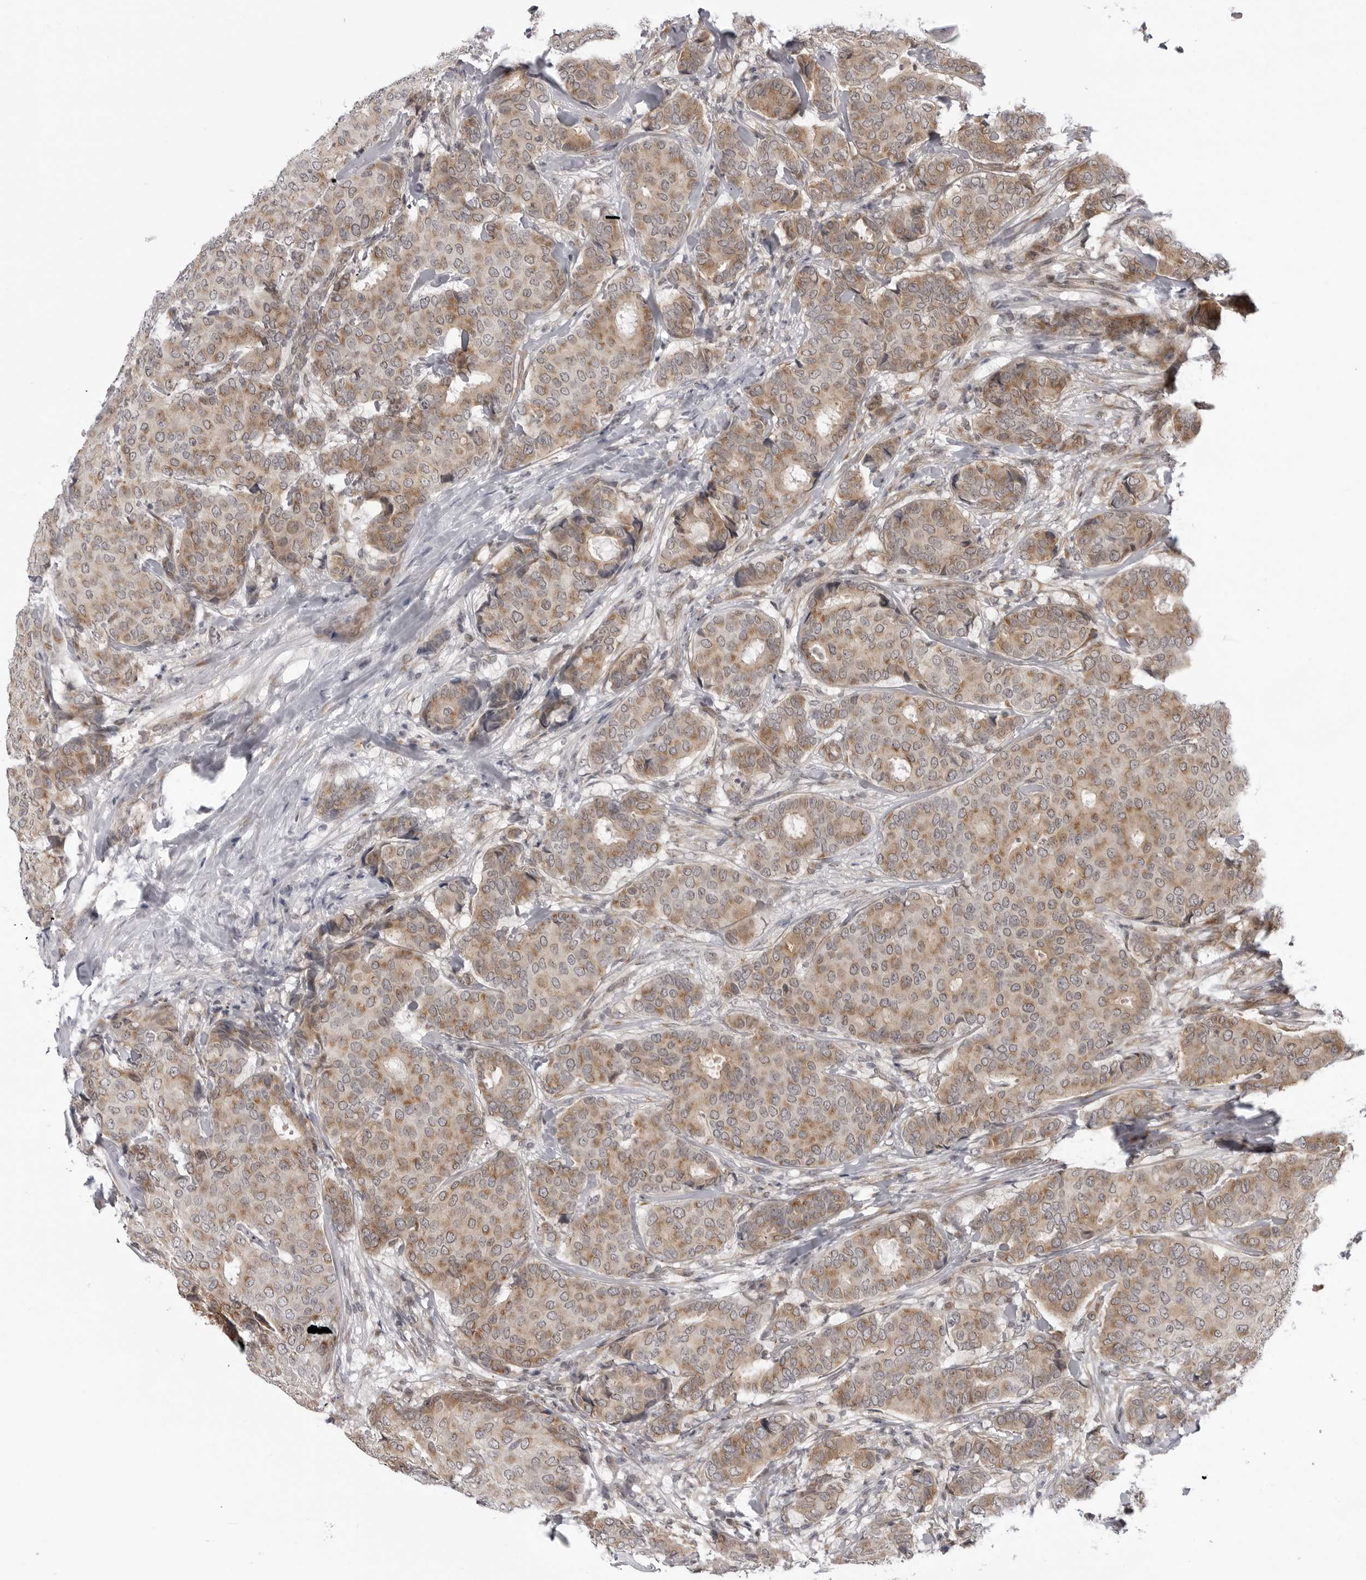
{"staining": {"intensity": "moderate", "quantity": ">75%", "location": "cytoplasmic/membranous"}, "tissue": "breast cancer", "cell_type": "Tumor cells", "image_type": "cancer", "snomed": [{"axis": "morphology", "description": "Duct carcinoma"}, {"axis": "topography", "description": "Breast"}], "caption": "Breast cancer (intraductal carcinoma) stained with a brown dye exhibits moderate cytoplasmic/membranous positive expression in about >75% of tumor cells.", "gene": "LRRC45", "patient": {"sex": "female", "age": 75}}